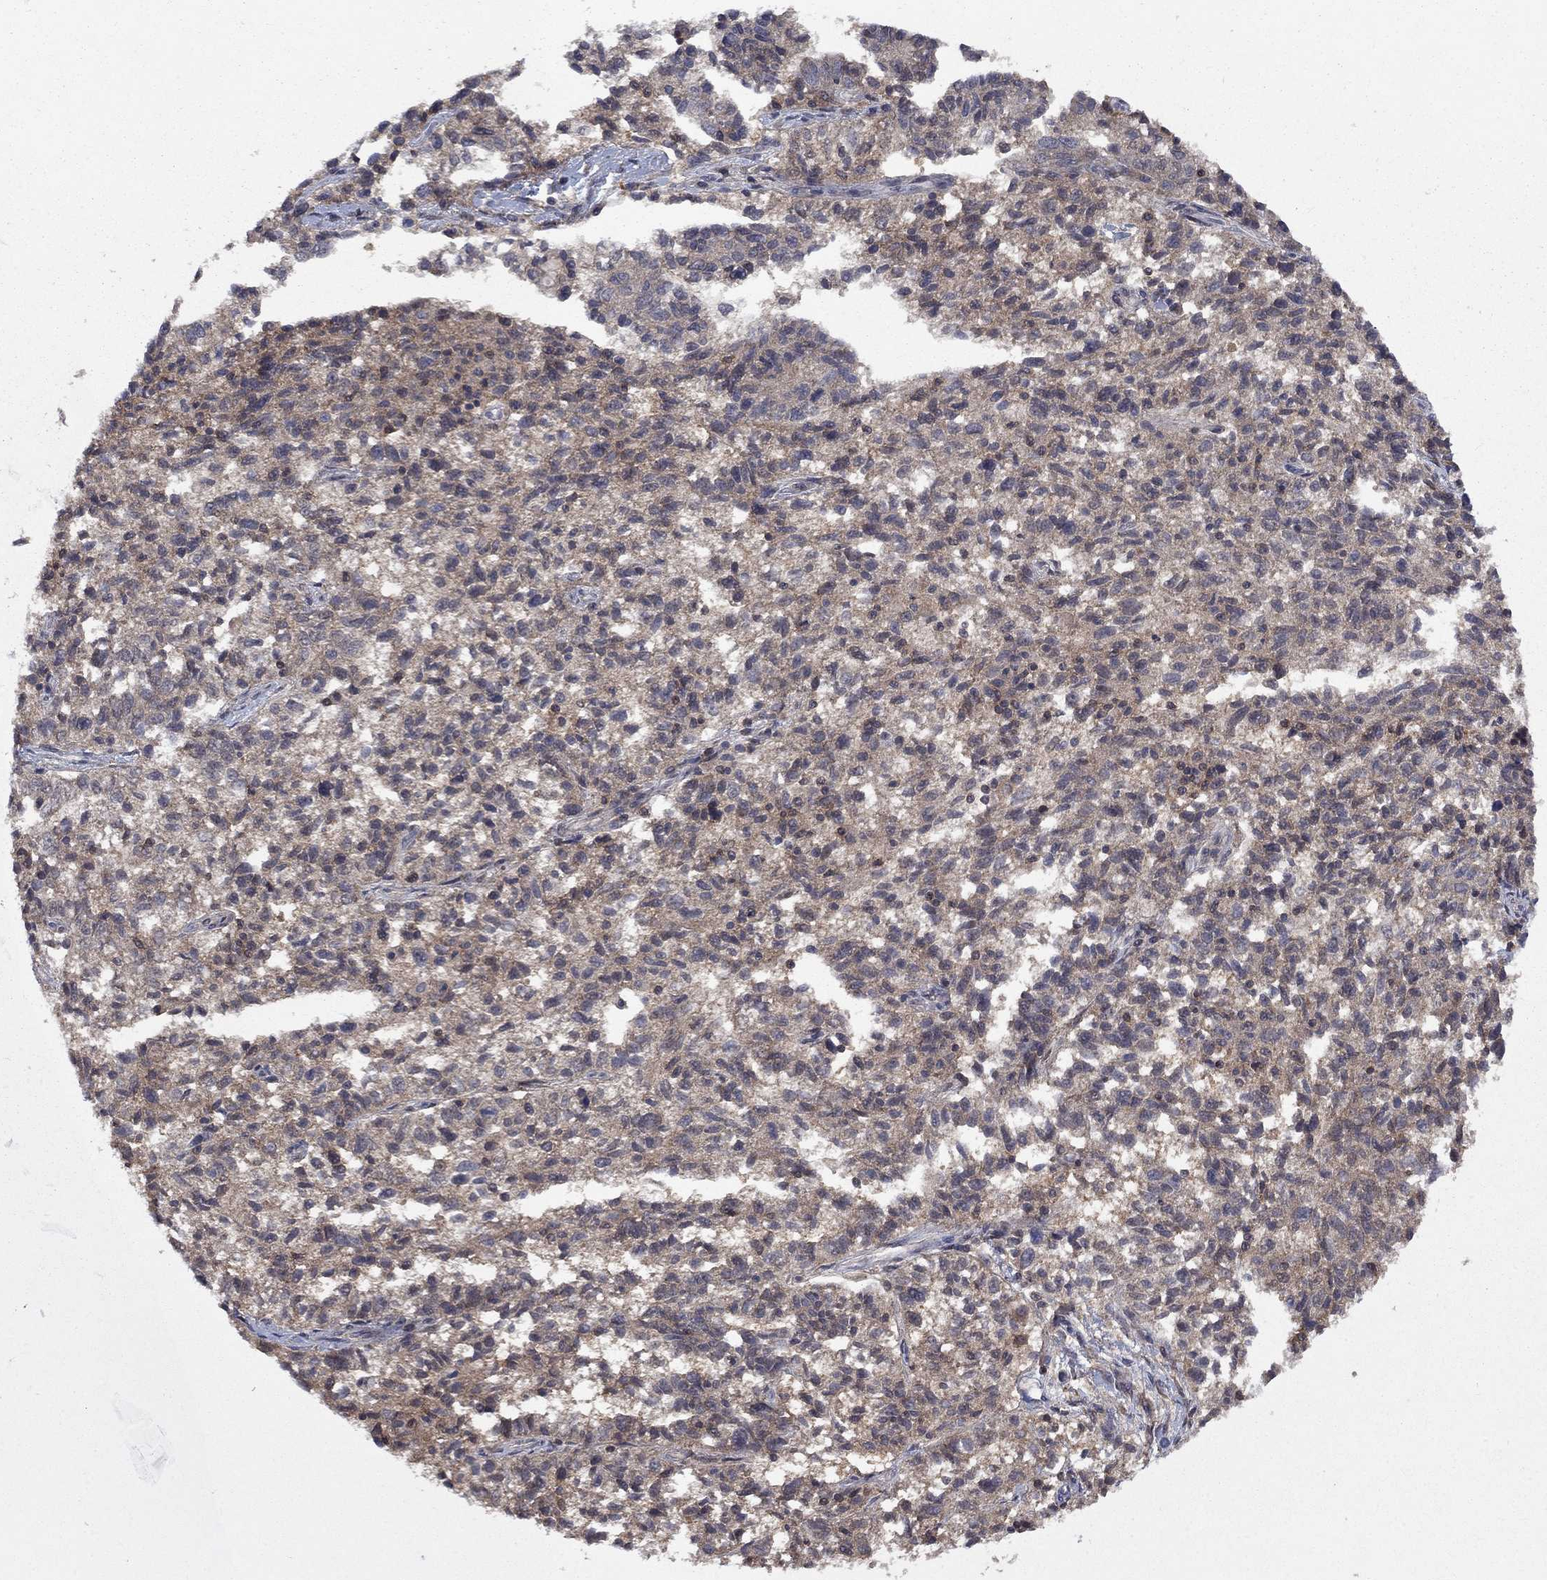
{"staining": {"intensity": "weak", "quantity": "25%-75%", "location": "cytoplasmic/membranous"}, "tissue": "ovarian cancer", "cell_type": "Tumor cells", "image_type": "cancer", "snomed": [{"axis": "morphology", "description": "Cystadenocarcinoma, serous, NOS"}, {"axis": "topography", "description": "Ovary"}], "caption": "This photomicrograph exhibits ovarian serous cystadenocarcinoma stained with IHC to label a protein in brown. The cytoplasmic/membranous of tumor cells show weak positivity for the protein. Nuclei are counter-stained blue.", "gene": "IAH1", "patient": {"sex": "female", "age": 71}}